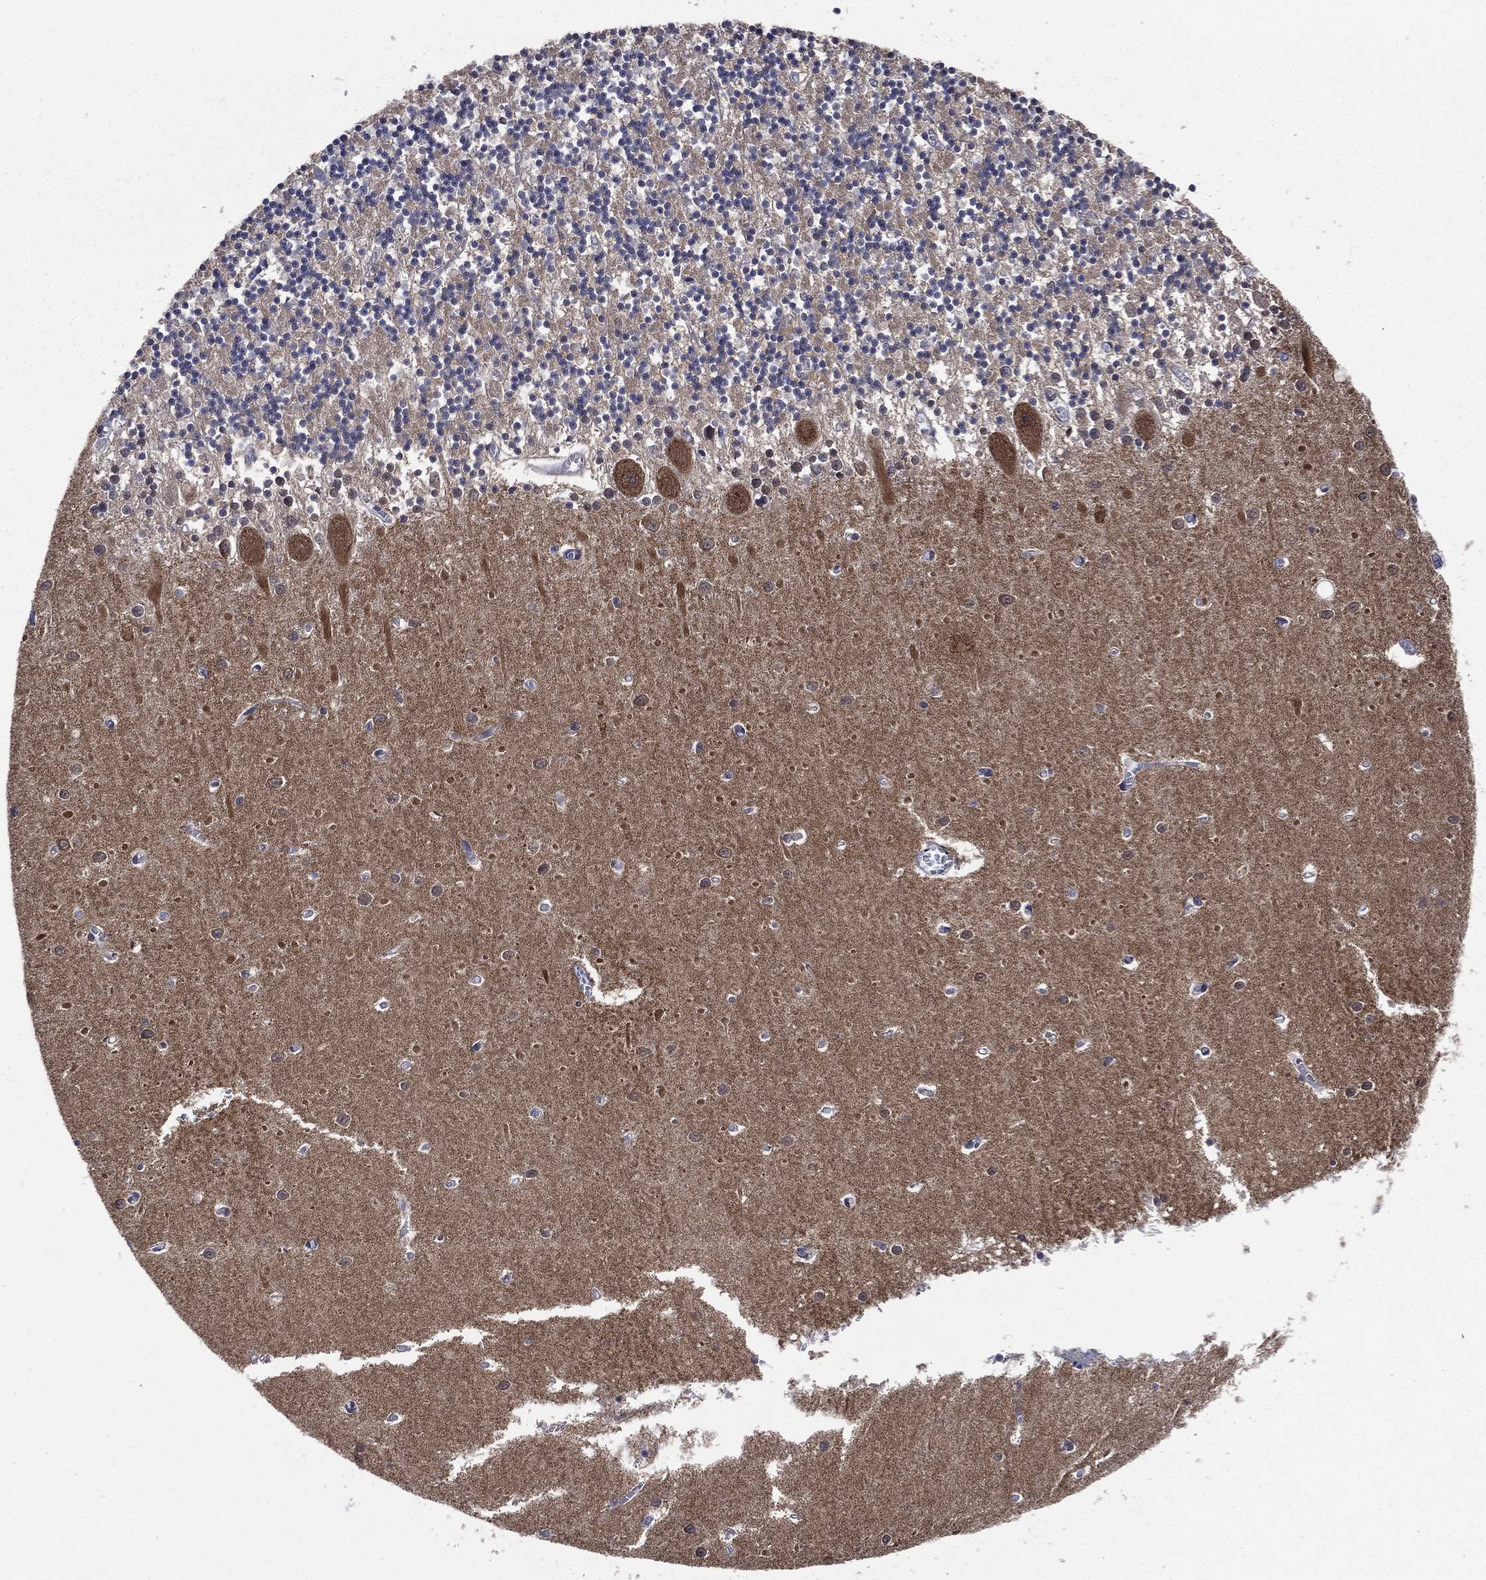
{"staining": {"intensity": "negative", "quantity": "none", "location": "none"}, "tissue": "cerebellum", "cell_type": "Cells in granular layer", "image_type": "normal", "snomed": [{"axis": "morphology", "description": "Normal tissue, NOS"}, {"axis": "topography", "description": "Cerebellum"}], "caption": "There is no significant positivity in cells in granular layer of cerebellum. (Brightfield microscopy of DAB (3,3'-diaminobenzidine) IHC at high magnification).", "gene": "SMPD3", "patient": {"sex": "female", "age": 64}}